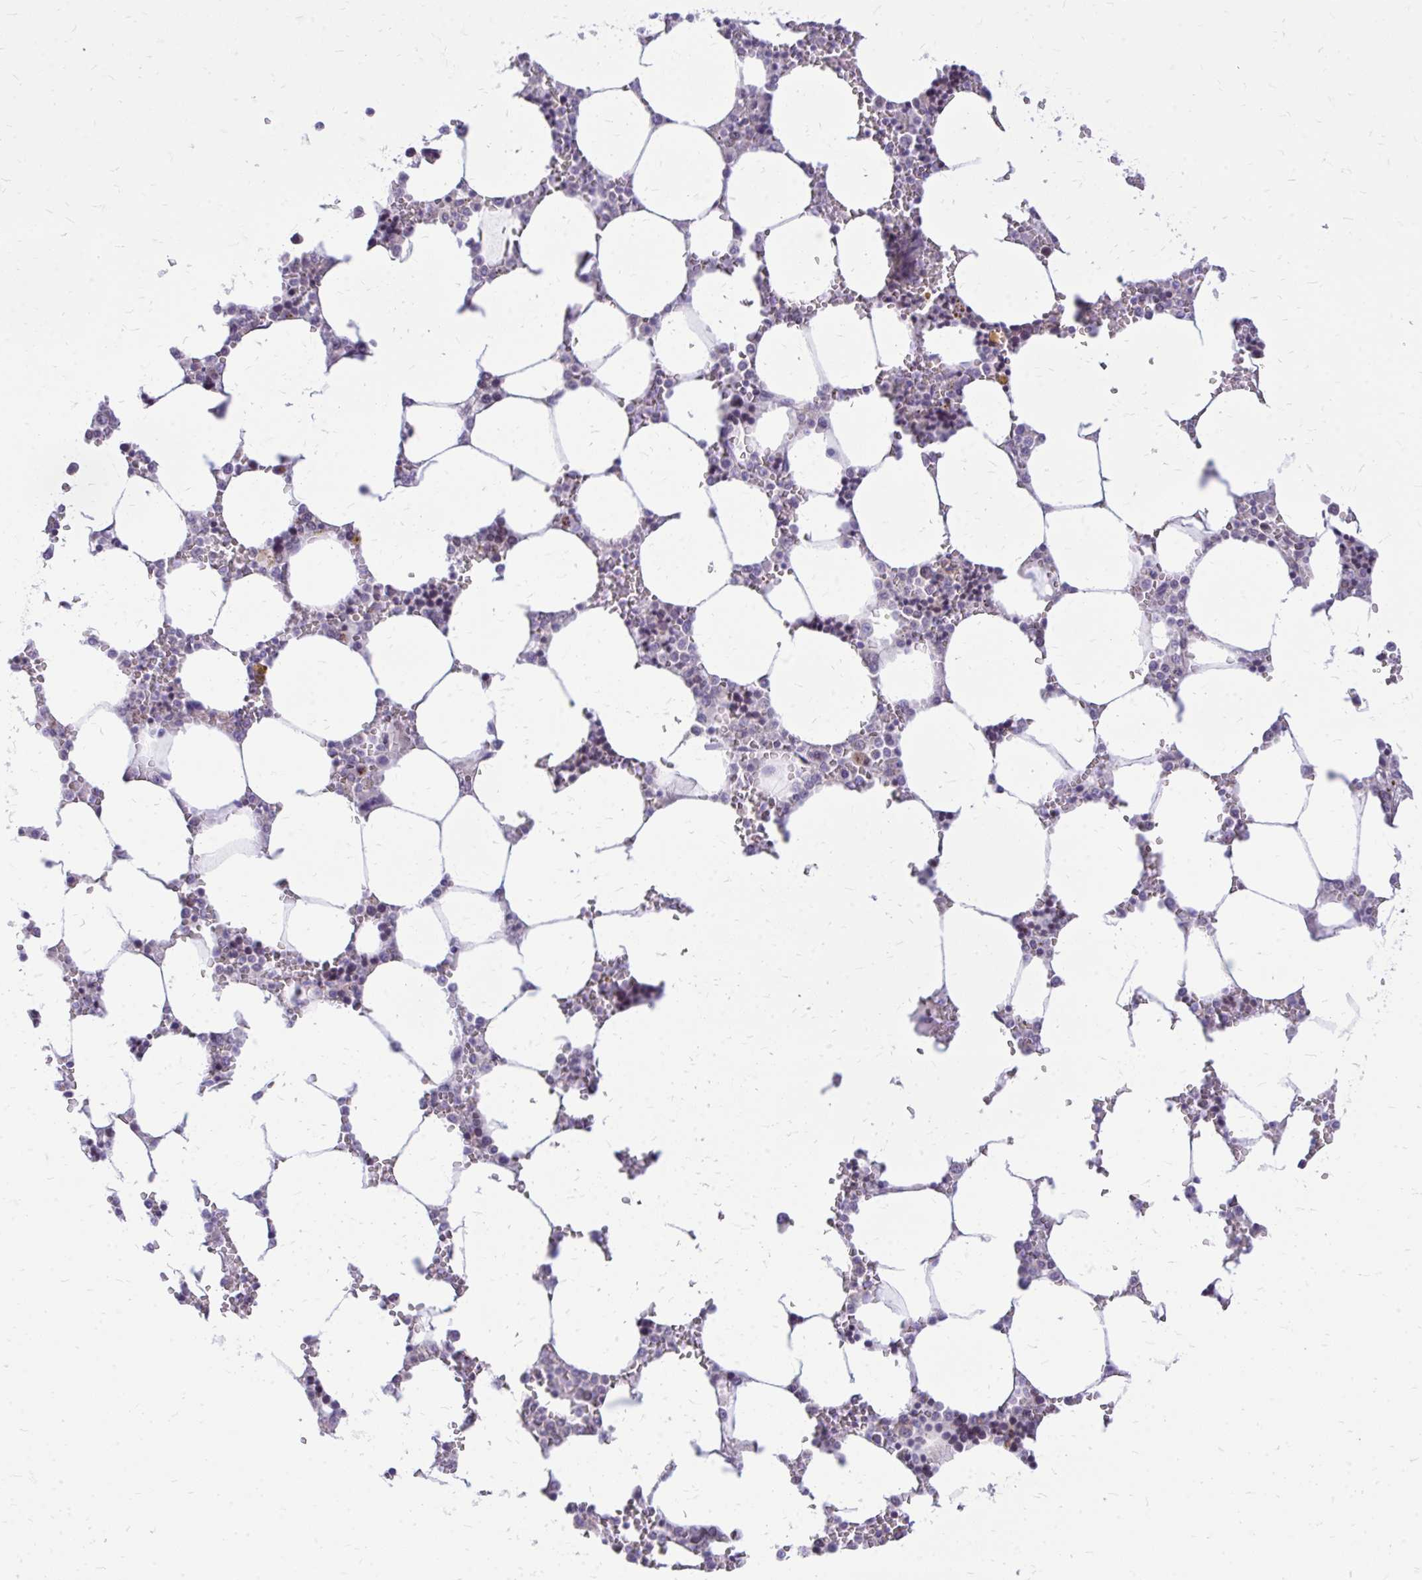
{"staining": {"intensity": "moderate", "quantity": "<25%", "location": "cytoplasmic/membranous,nuclear"}, "tissue": "bone marrow", "cell_type": "Hematopoietic cells", "image_type": "normal", "snomed": [{"axis": "morphology", "description": "Normal tissue, NOS"}, {"axis": "topography", "description": "Bone marrow"}], "caption": "A brown stain labels moderate cytoplasmic/membranous,nuclear expression of a protein in hematopoietic cells of unremarkable bone marrow.", "gene": "RPS6KA2", "patient": {"sex": "male", "age": 64}}